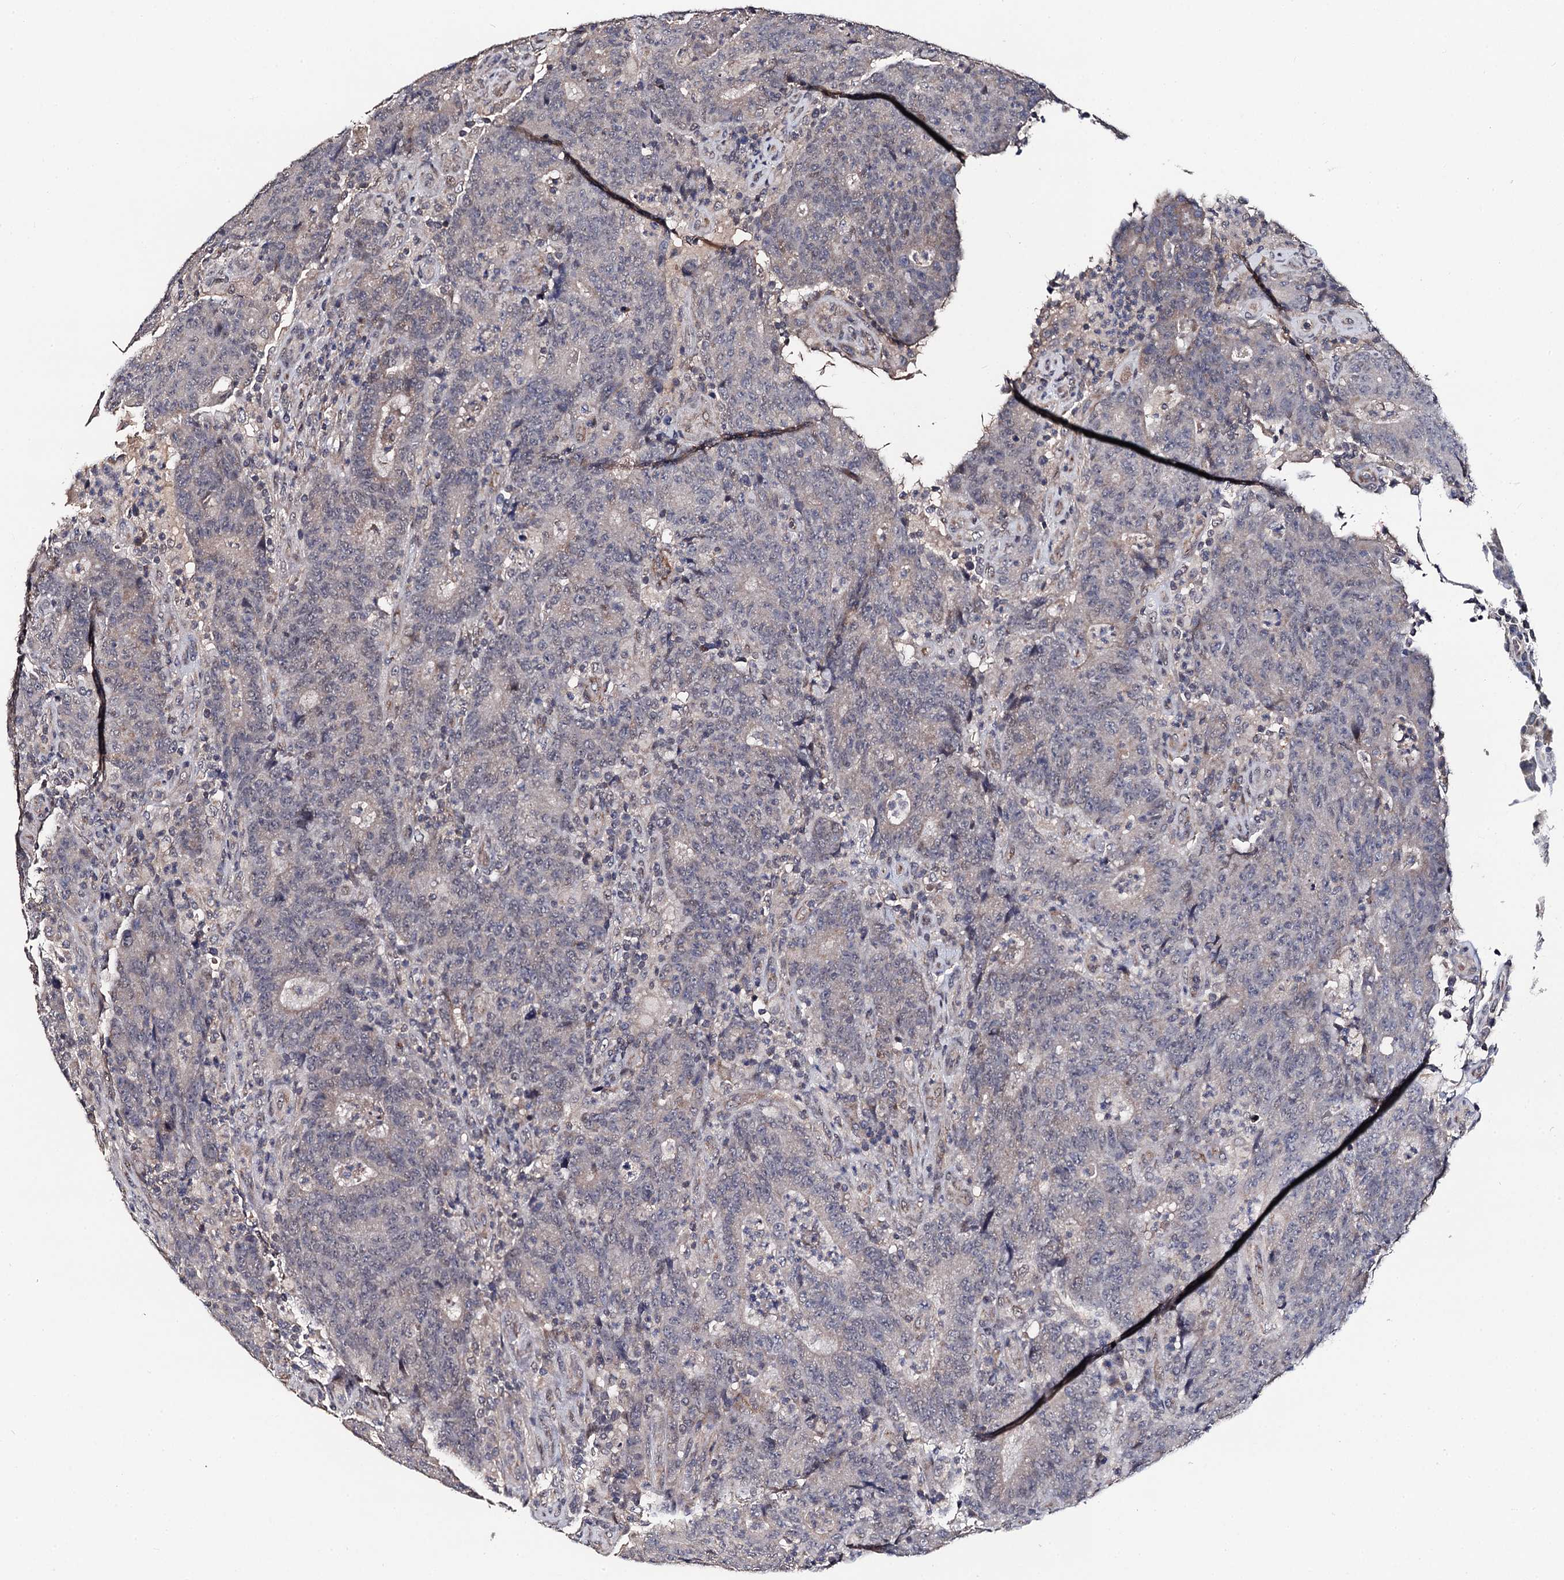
{"staining": {"intensity": "weak", "quantity": "<25%", "location": "nuclear"}, "tissue": "colorectal cancer", "cell_type": "Tumor cells", "image_type": "cancer", "snomed": [{"axis": "morphology", "description": "Adenocarcinoma, NOS"}, {"axis": "topography", "description": "Colon"}], "caption": "Tumor cells show no significant expression in colorectal cancer.", "gene": "PPTC7", "patient": {"sex": "female", "age": 75}}